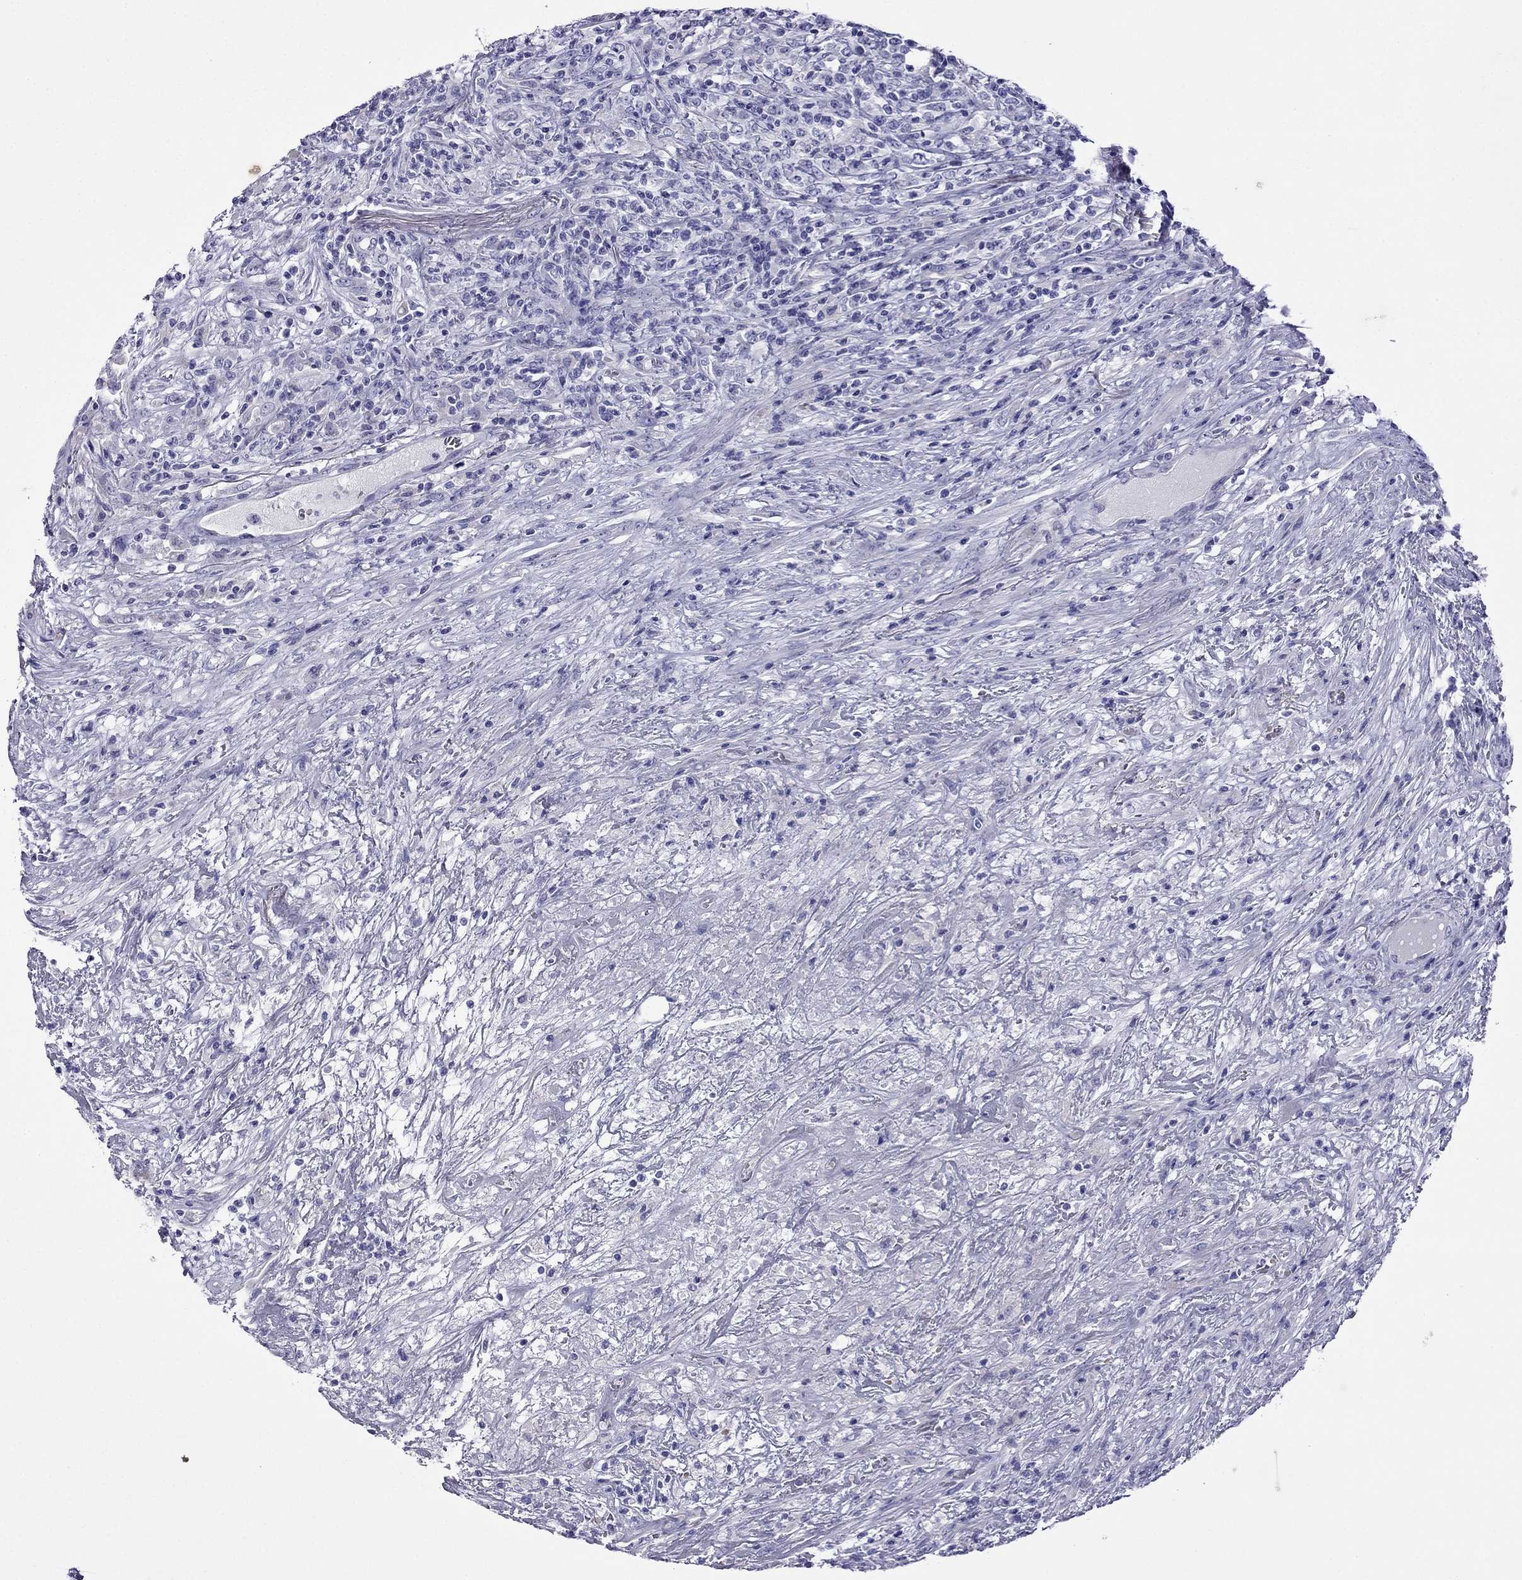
{"staining": {"intensity": "negative", "quantity": "none", "location": "none"}, "tissue": "lymphoma", "cell_type": "Tumor cells", "image_type": "cancer", "snomed": [{"axis": "morphology", "description": "Malignant lymphoma, non-Hodgkin's type, High grade"}, {"axis": "topography", "description": "Lung"}], "caption": "This is an IHC histopathology image of malignant lymphoma, non-Hodgkin's type (high-grade). There is no positivity in tumor cells.", "gene": "TDRD1", "patient": {"sex": "male", "age": 79}}